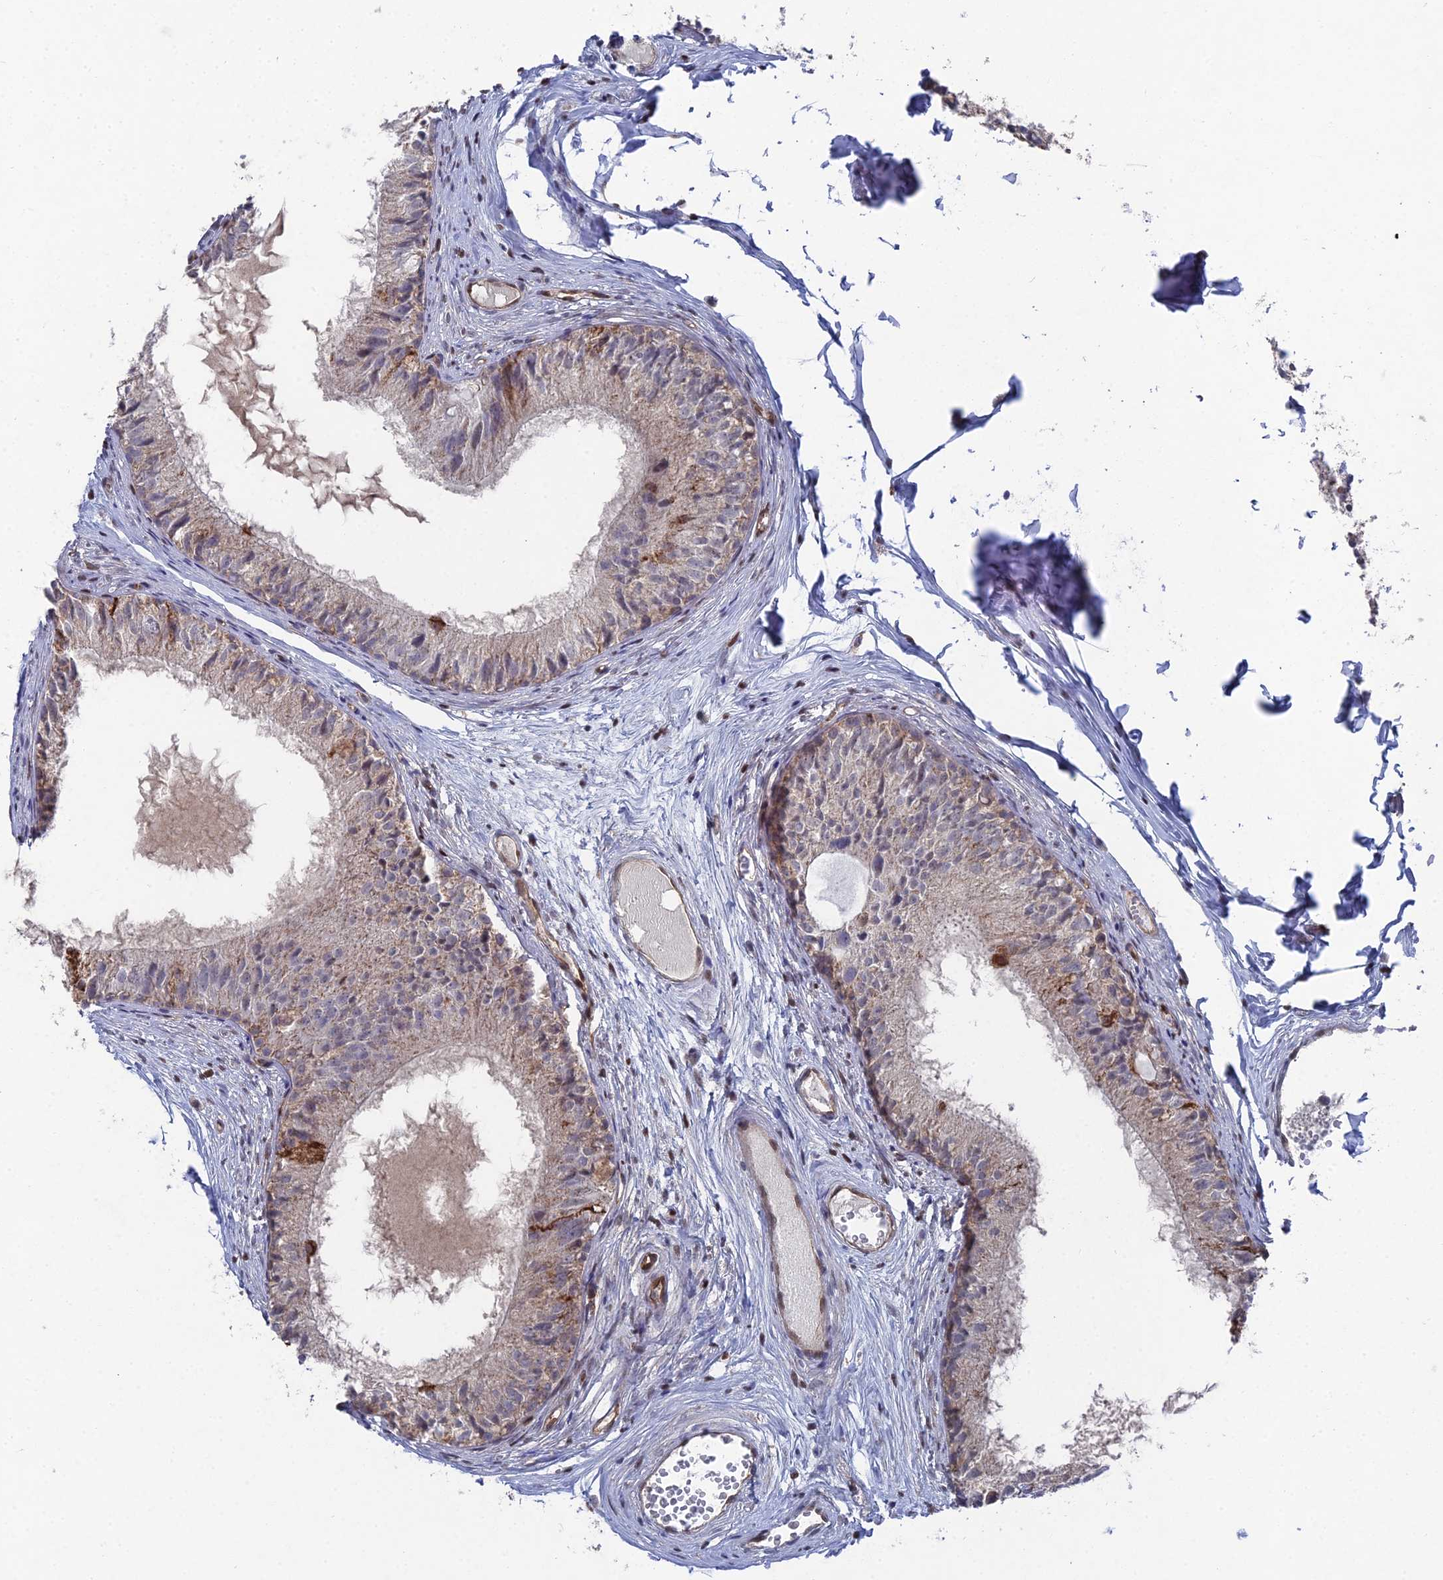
{"staining": {"intensity": "weak", "quantity": "<25%", "location": "cytoplasmic/membranous"}, "tissue": "epididymis", "cell_type": "Glandular cells", "image_type": "normal", "snomed": [{"axis": "morphology", "description": "Normal tissue, NOS"}, {"axis": "morphology", "description": "Seminoma in situ"}, {"axis": "topography", "description": "Testis"}, {"axis": "topography", "description": "Epididymis"}], "caption": "Image shows no protein staining in glandular cells of benign epididymis.", "gene": "UNC5D", "patient": {"sex": "male", "age": 28}}